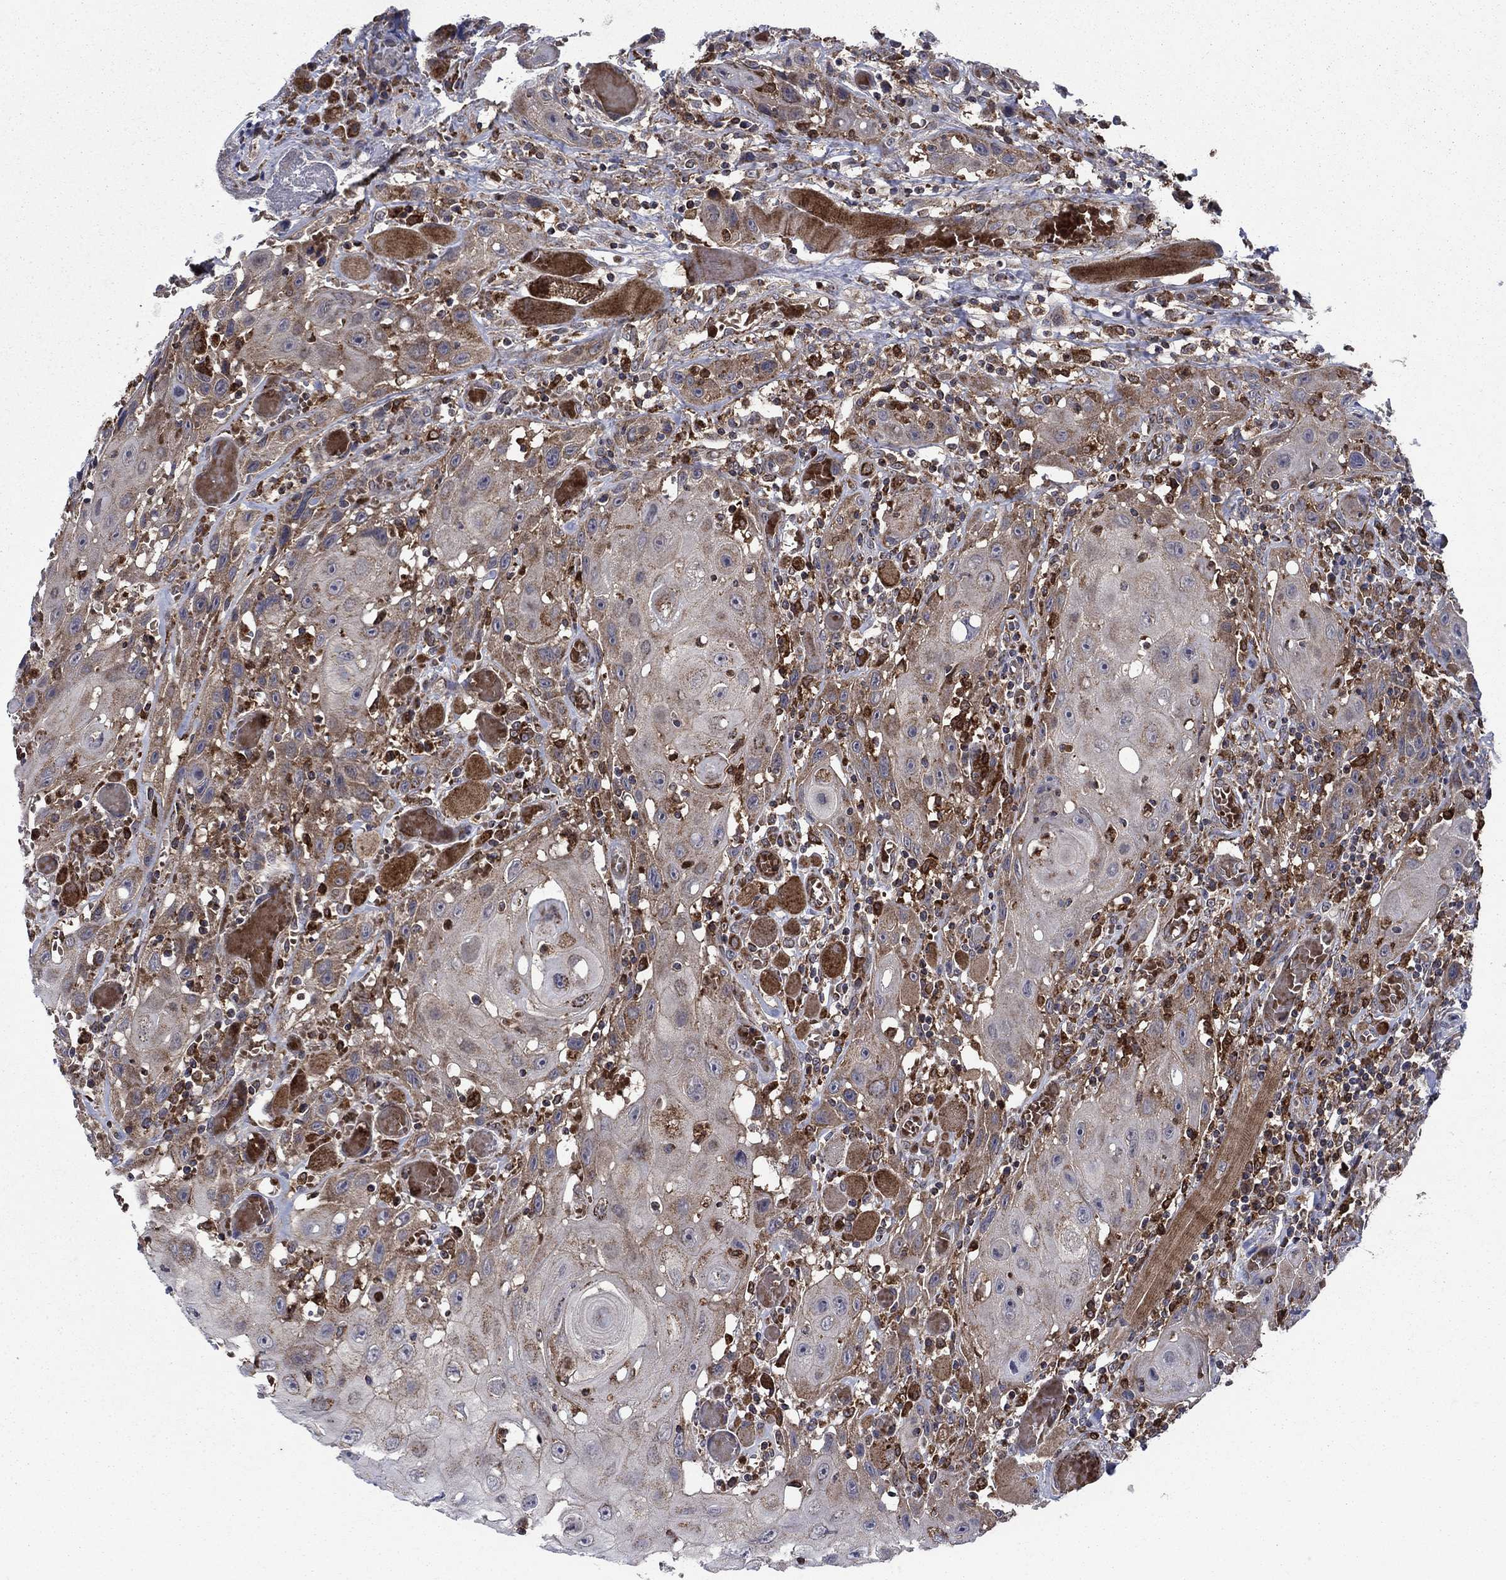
{"staining": {"intensity": "strong", "quantity": "<25%", "location": "cytoplasmic/membranous"}, "tissue": "head and neck cancer", "cell_type": "Tumor cells", "image_type": "cancer", "snomed": [{"axis": "morphology", "description": "Normal tissue, NOS"}, {"axis": "morphology", "description": "Squamous cell carcinoma, NOS"}, {"axis": "topography", "description": "Oral tissue"}, {"axis": "topography", "description": "Head-Neck"}], "caption": "About <25% of tumor cells in human head and neck cancer (squamous cell carcinoma) demonstrate strong cytoplasmic/membranous protein positivity as visualized by brown immunohistochemical staining.", "gene": "RNF19B", "patient": {"sex": "male", "age": 71}}